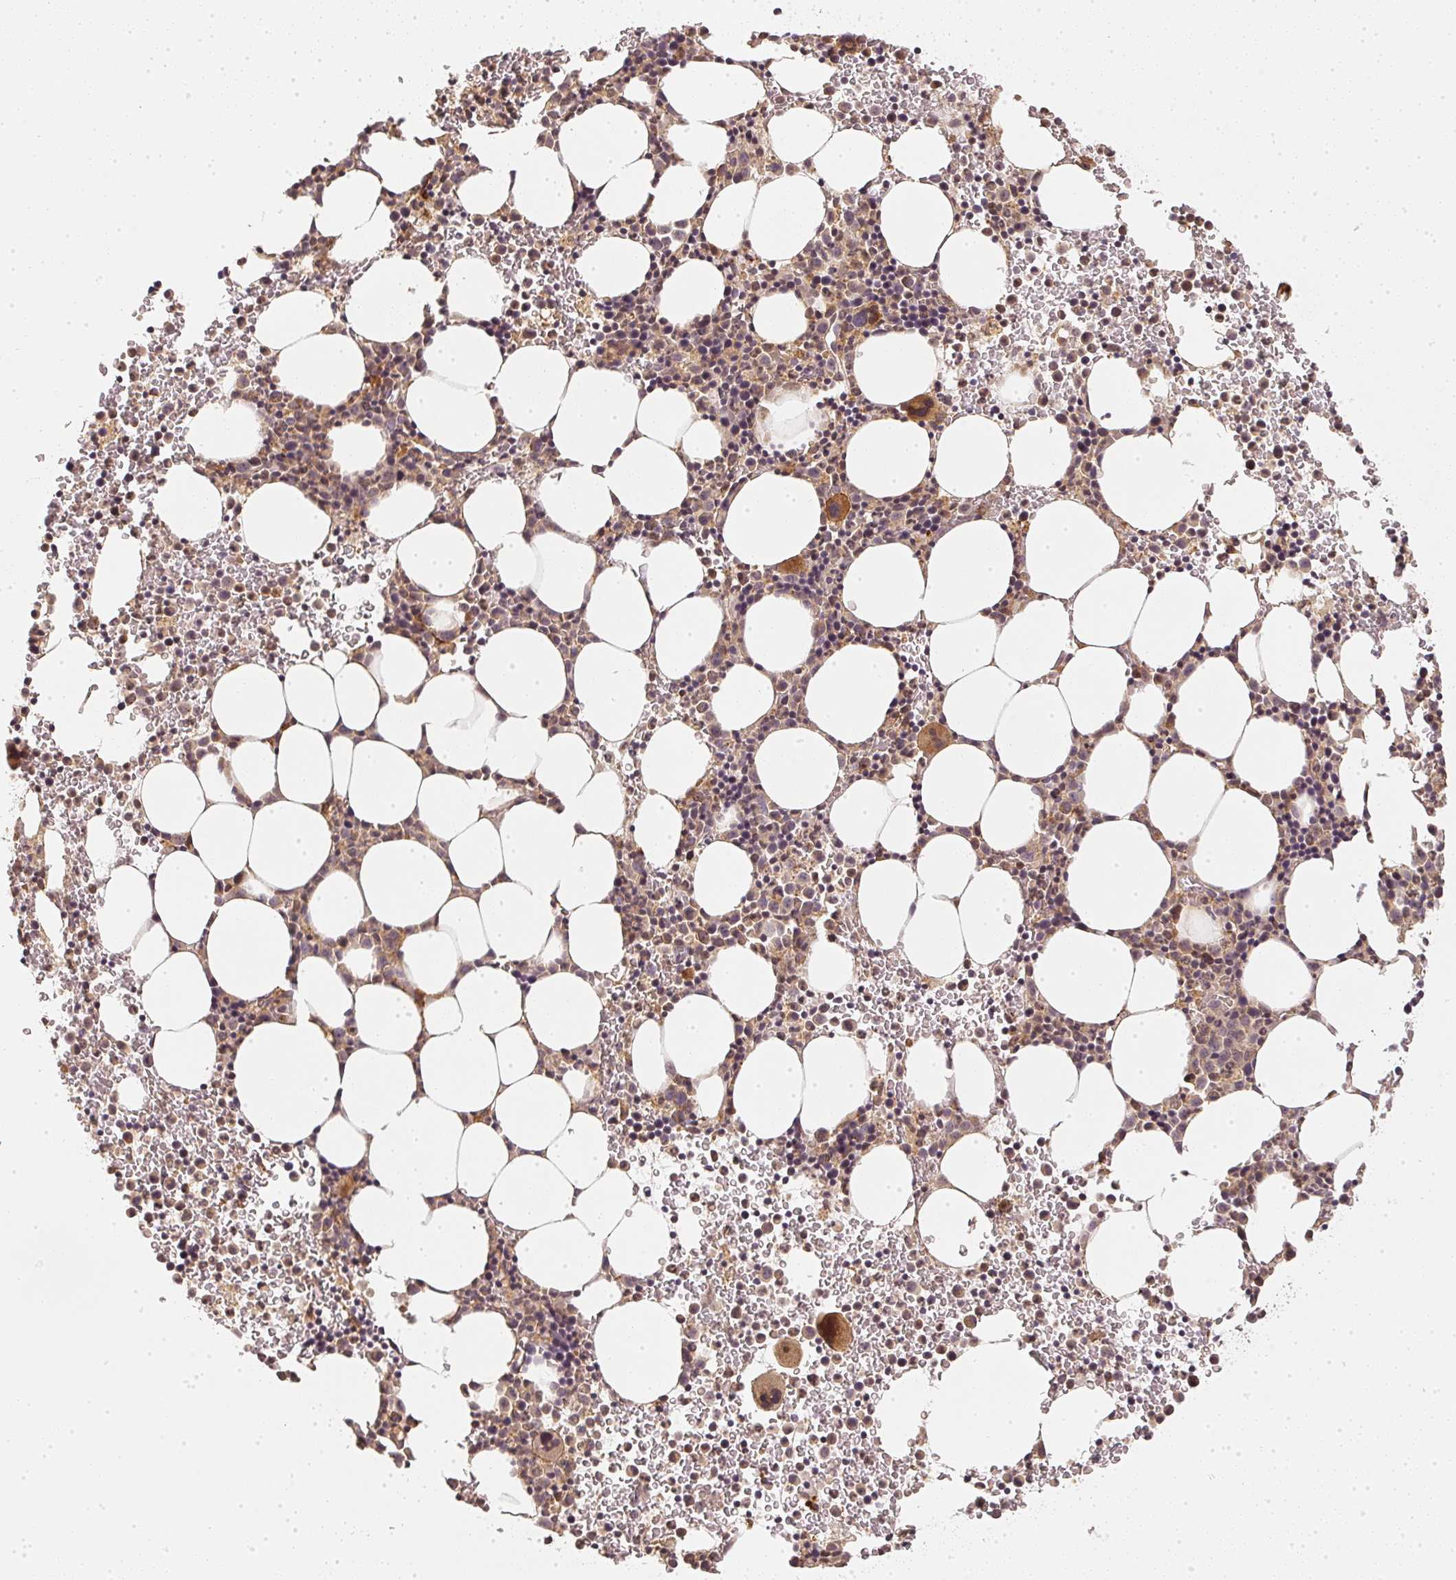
{"staining": {"intensity": "moderate", "quantity": "<25%", "location": "cytoplasmic/membranous"}, "tissue": "bone marrow", "cell_type": "Hematopoietic cells", "image_type": "normal", "snomed": [{"axis": "morphology", "description": "Normal tissue, NOS"}, {"axis": "topography", "description": "Bone marrow"}], "caption": "Moderate cytoplasmic/membranous expression is appreciated in approximately <25% of hematopoietic cells in normal bone marrow.", "gene": "SERPINE1", "patient": {"sex": "male", "age": 58}}